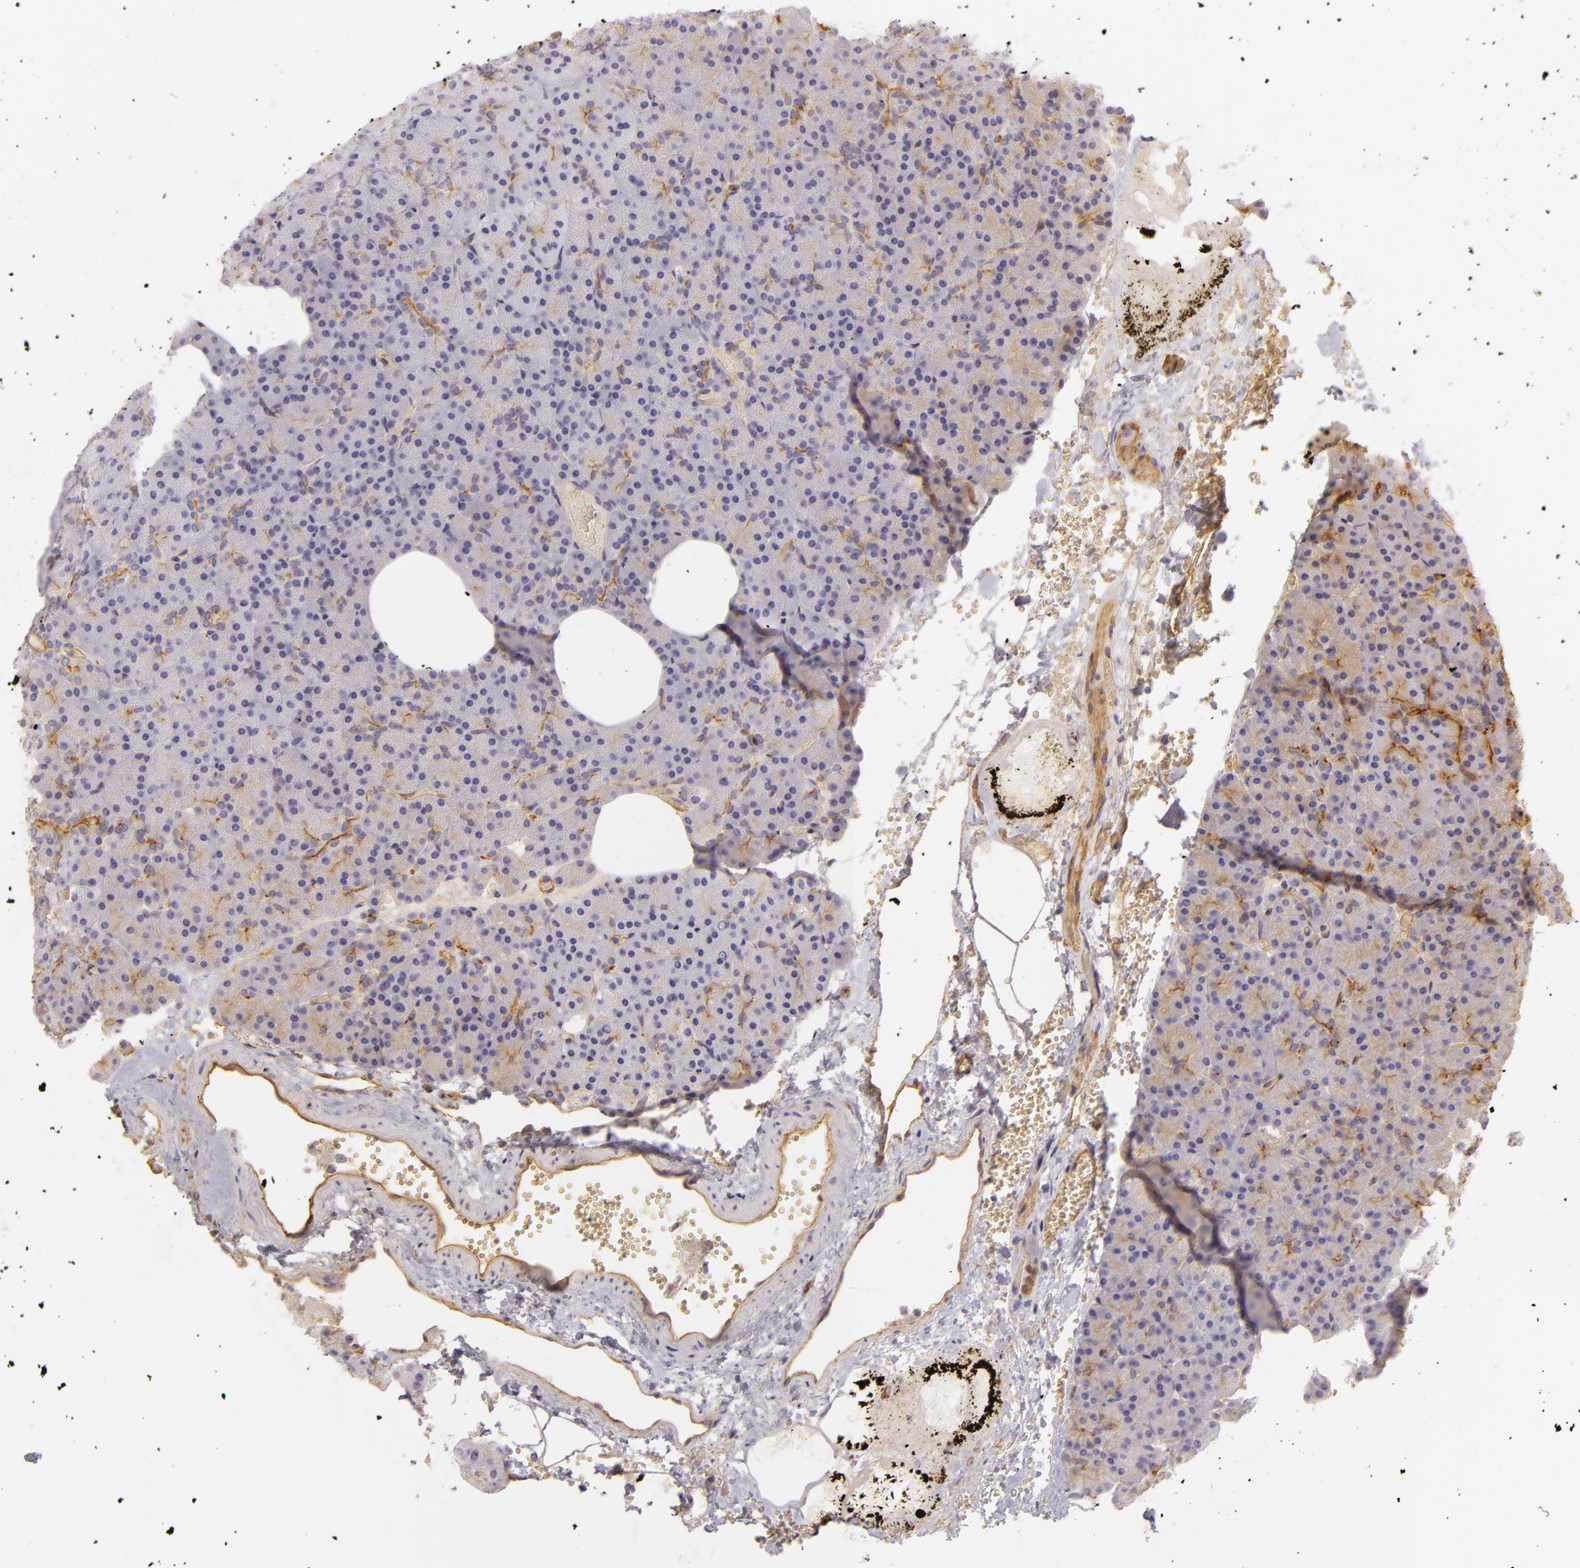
{"staining": {"intensity": "negative", "quantity": "none", "location": "none"}, "tissue": "pancreas", "cell_type": "Exocrine glandular cells", "image_type": "normal", "snomed": [{"axis": "morphology", "description": "Normal tissue, NOS"}, {"axis": "topography", "description": "Pancreas"}], "caption": "Normal pancreas was stained to show a protein in brown. There is no significant staining in exocrine glandular cells. Nuclei are stained in blue.", "gene": "CD59", "patient": {"sex": "female", "age": 35}}